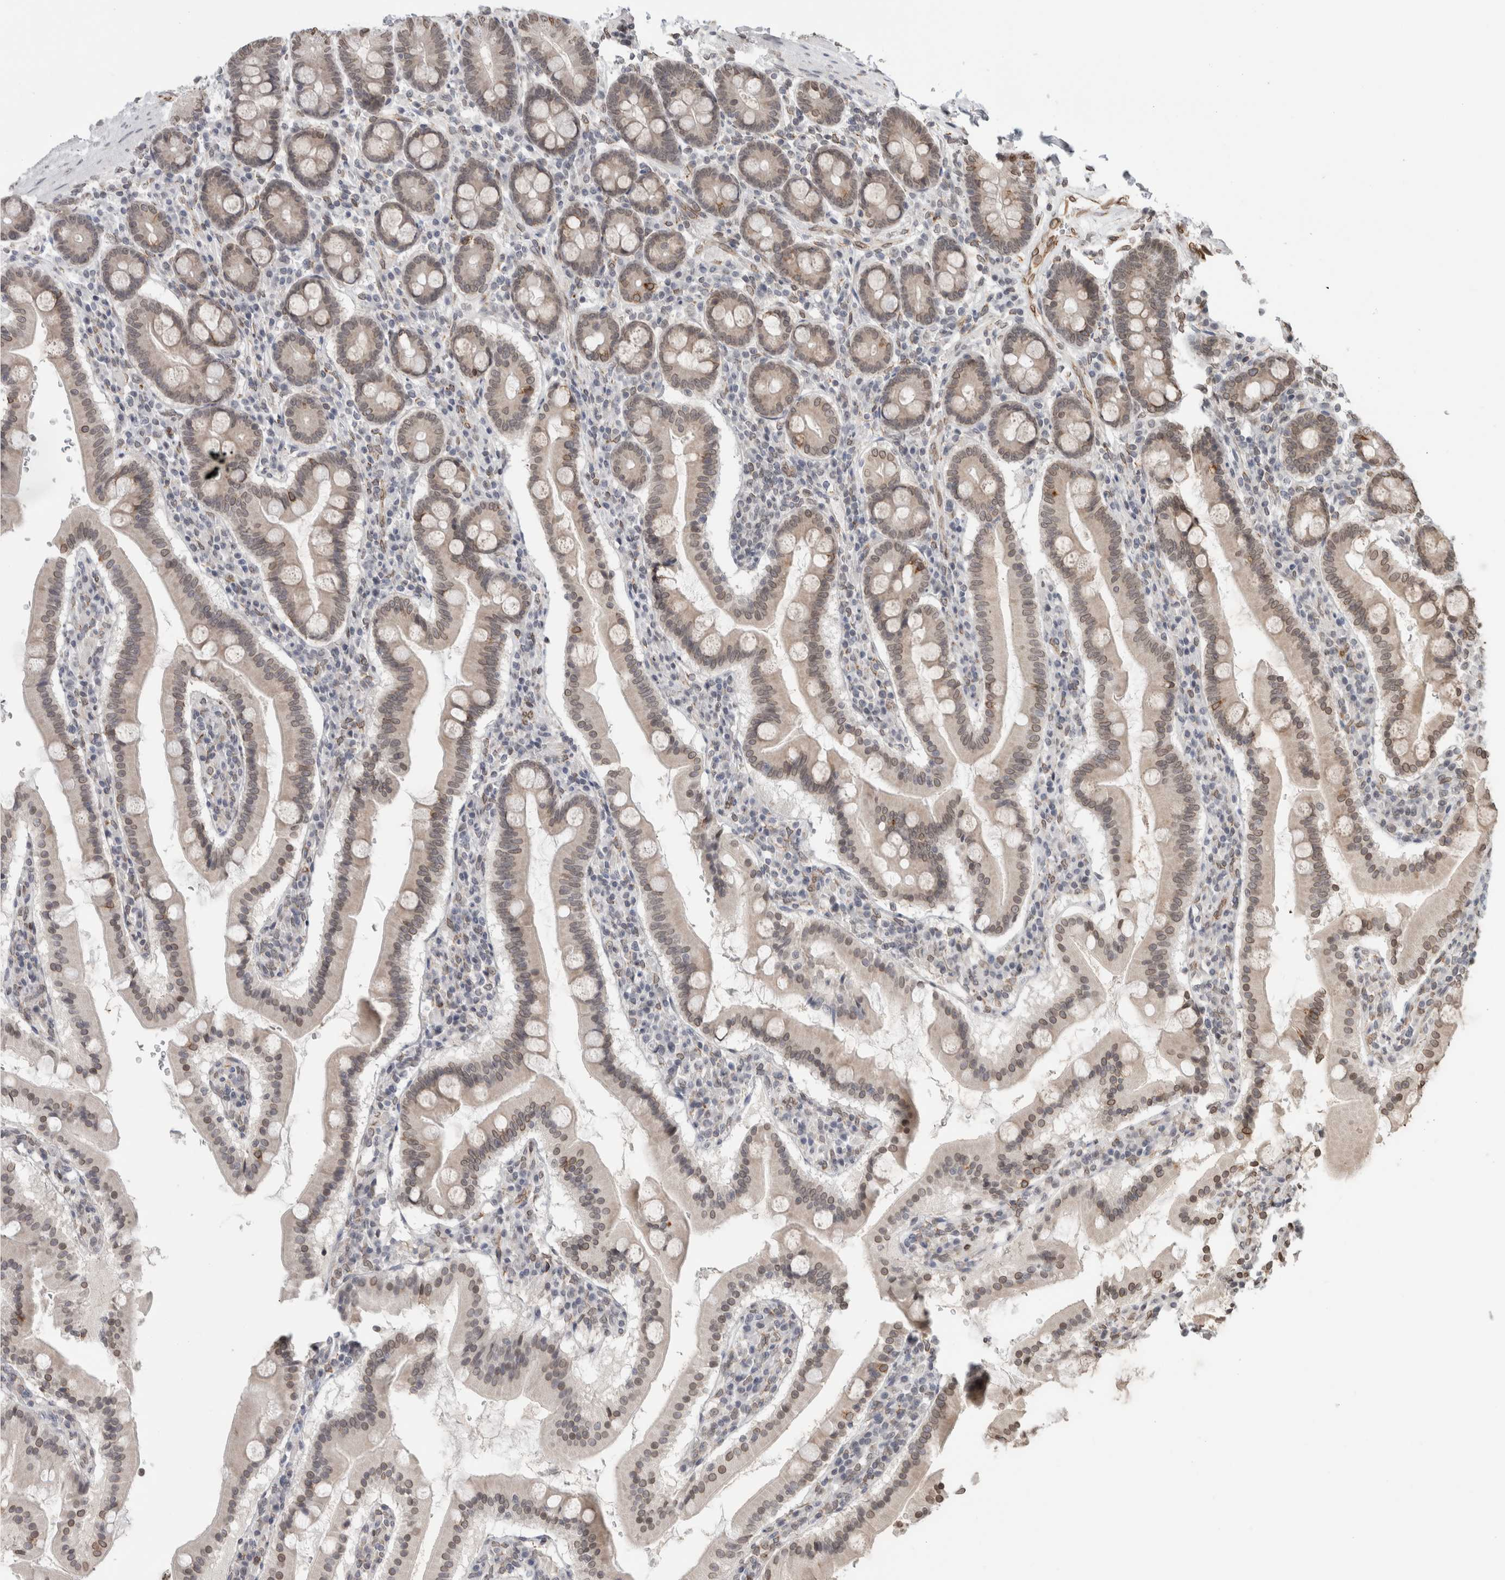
{"staining": {"intensity": "moderate", "quantity": "<25%", "location": "cytoplasmic/membranous,nuclear"}, "tissue": "duodenum", "cell_type": "Glandular cells", "image_type": "normal", "snomed": [{"axis": "morphology", "description": "Normal tissue, NOS"}, {"axis": "morphology", "description": "Adenocarcinoma, NOS"}, {"axis": "topography", "description": "Pancreas"}, {"axis": "topography", "description": "Duodenum"}], "caption": "The immunohistochemical stain labels moderate cytoplasmic/membranous,nuclear staining in glandular cells of normal duodenum.", "gene": "RBMX2", "patient": {"sex": "male", "age": 50}}